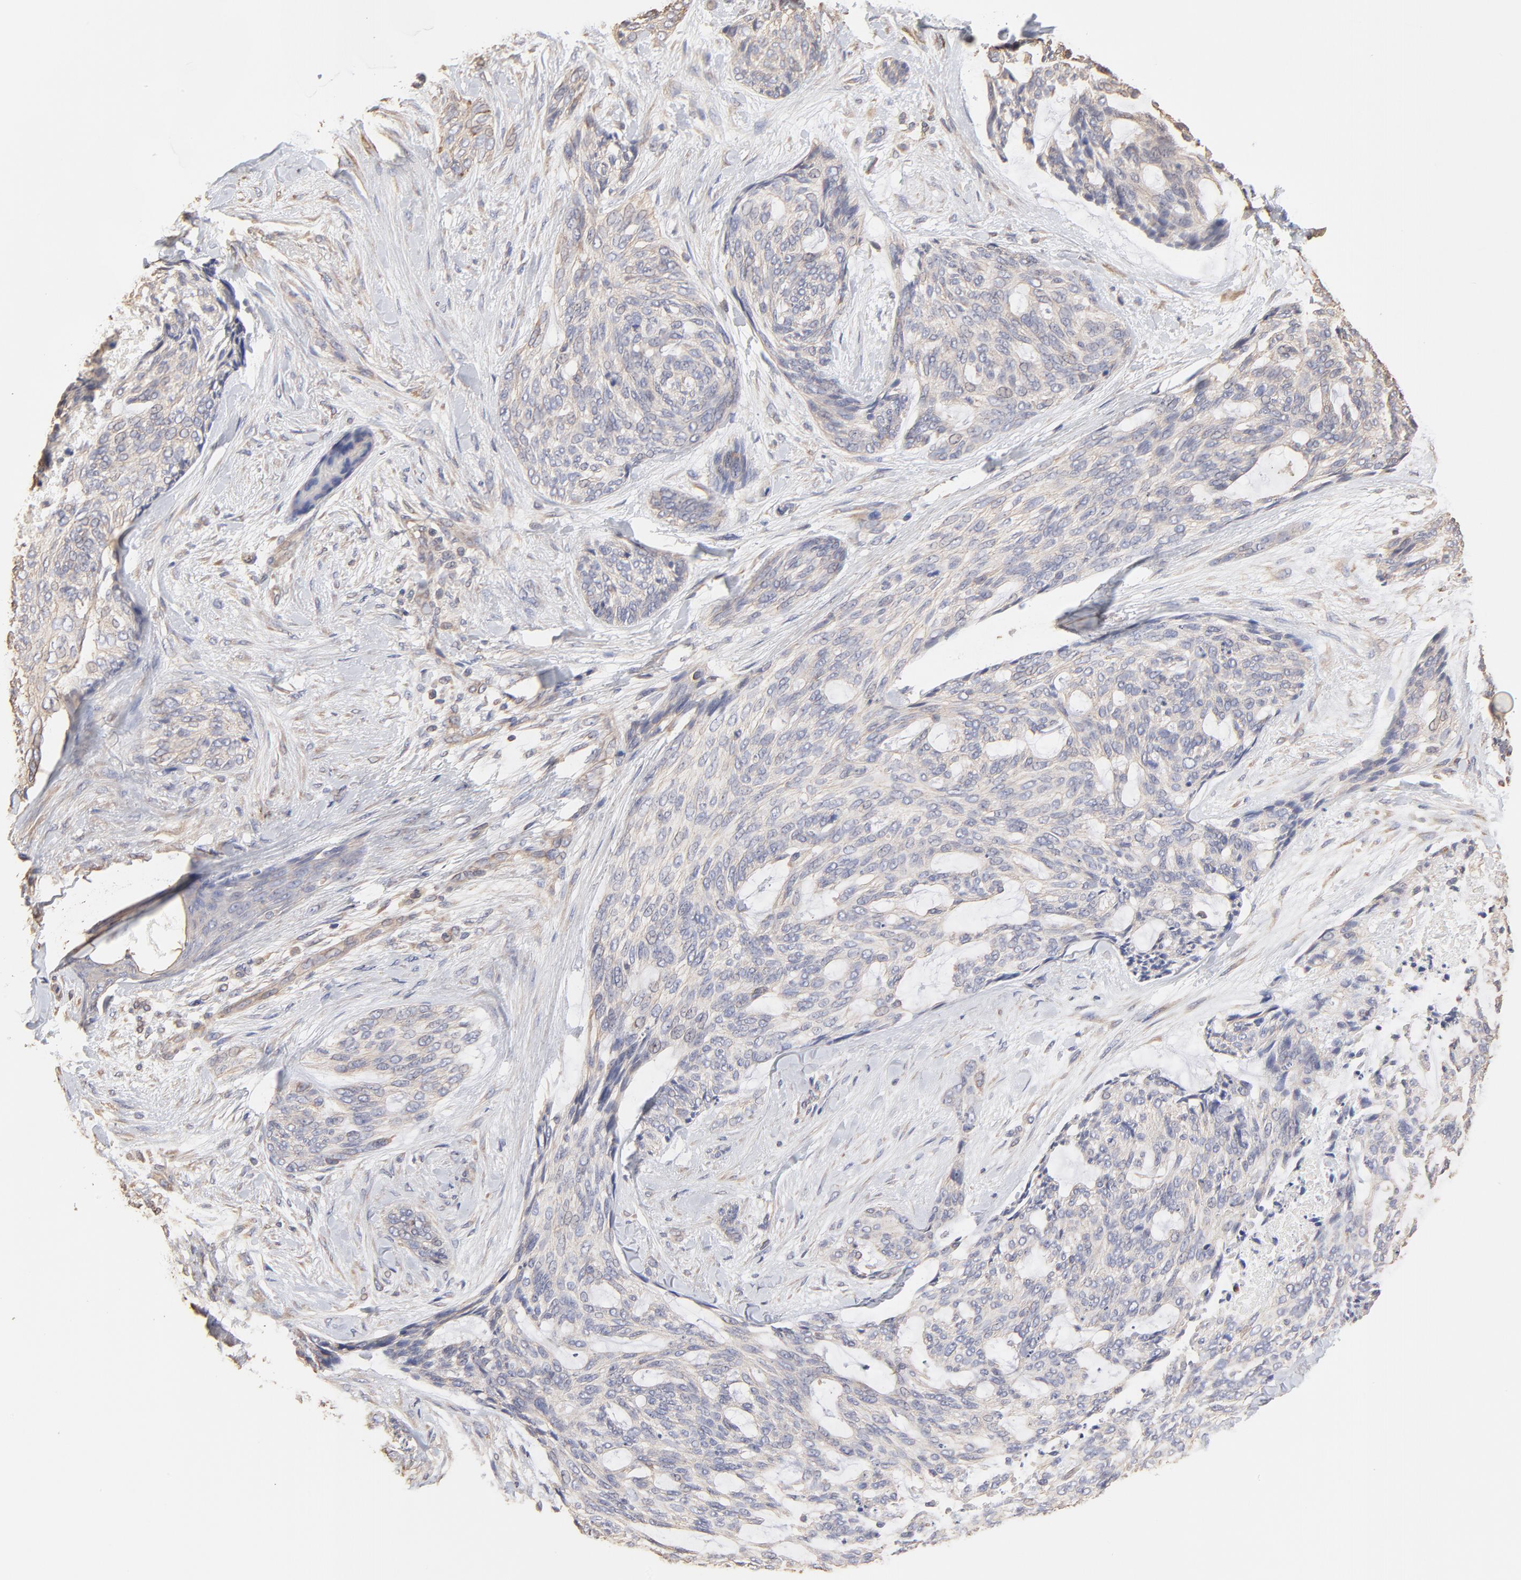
{"staining": {"intensity": "negative", "quantity": "none", "location": "none"}, "tissue": "skin cancer", "cell_type": "Tumor cells", "image_type": "cancer", "snomed": [{"axis": "morphology", "description": "Normal tissue, NOS"}, {"axis": "morphology", "description": "Basal cell carcinoma"}, {"axis": "topography", "description": "Skin"}], "caption": "Immunohistochemistry micrograph of neoplastic tissue: human skin cancer stained with DAB exhibits no significant protein expression in tumor cells. (DAB (3,3'-diaminobenzidine) immunohistochemistry (IHC) visualized using brightfield microscopy, high magnification).", "gene": "LRCH2", "patient": {"sex": "female", "age": 71}}